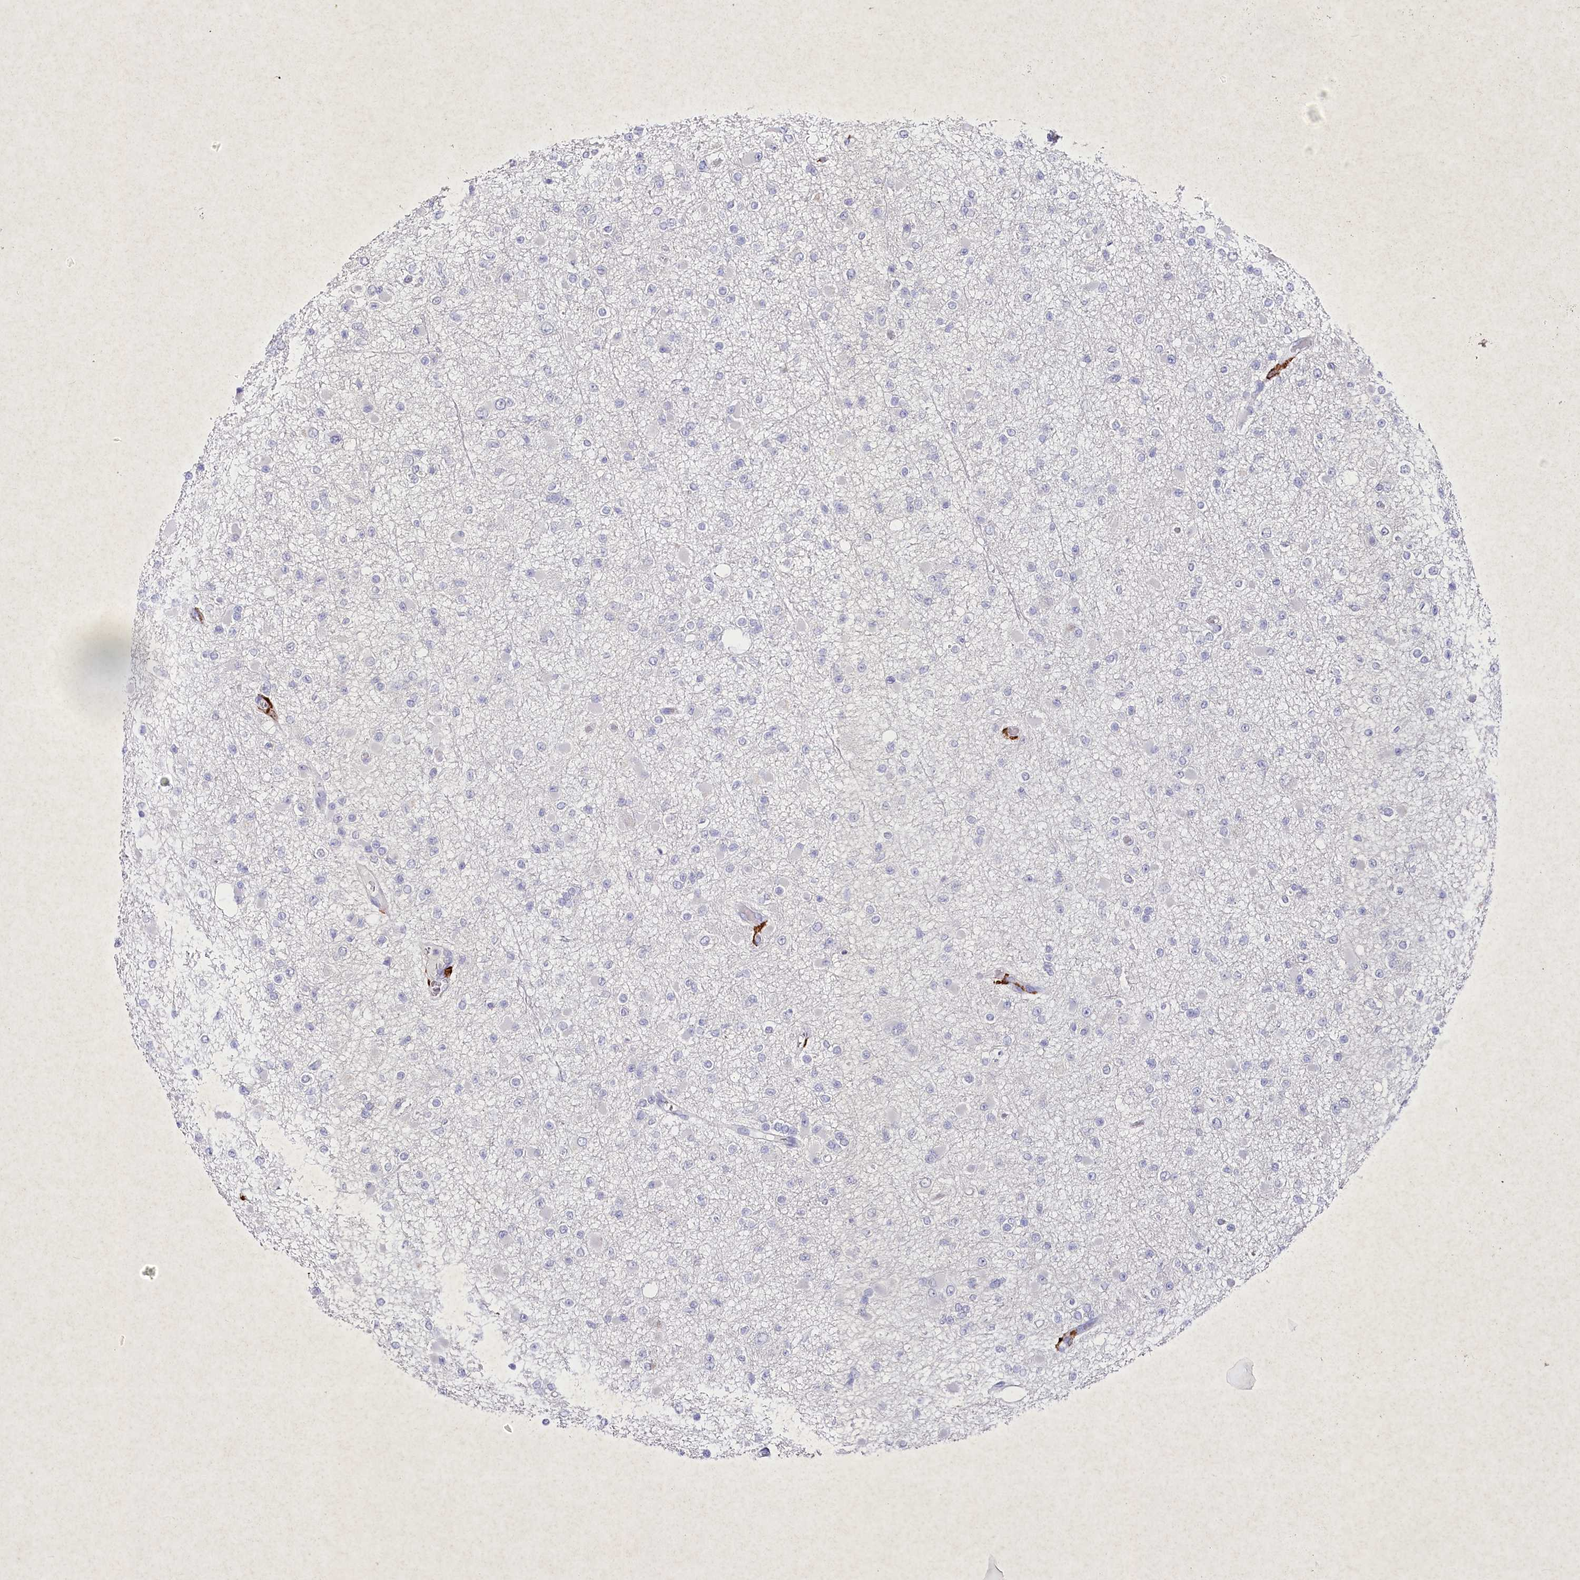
{"staining": {"intensity": "negative", "quantity": "none", "location": "none"}, "tissue": "glioma", "cell_type": "Tumor cells", "image_type": "cancer", "snomed": [{"axis": "morphology", "description": "Glioma, malignant, Low grade"}, {"axis": "topography", "description": "Brain"}], "caption": "High magnification brightfield microscopy of glioma stained with DAB (brown) and counterstained with hematoxylin (blue): tumor cells show no significant positivity.", "gene": "CLEC4M", "patient": {"sex": "female", "age": 22}}